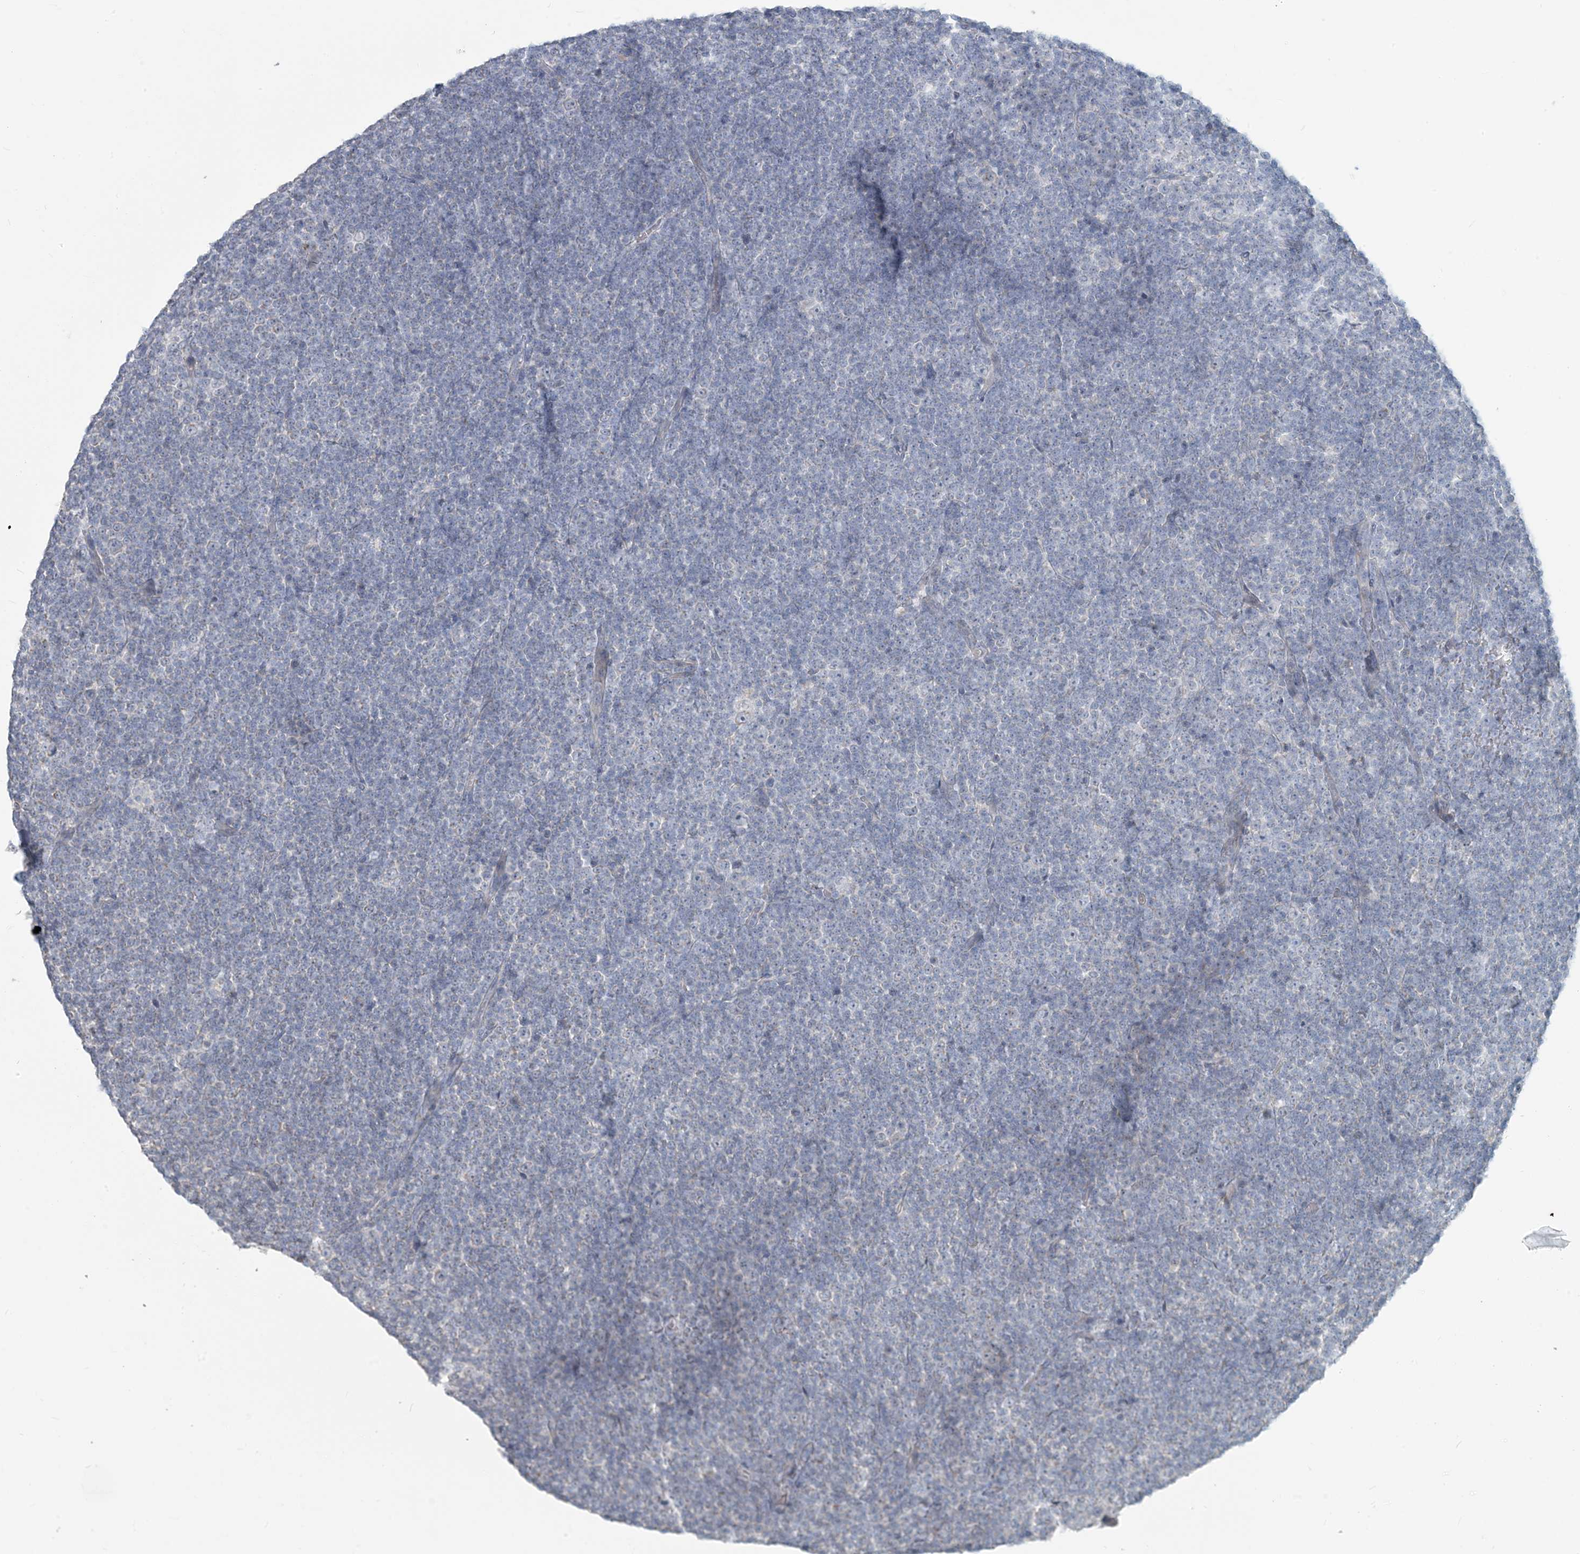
{"staining": {"intensity": "negative", "quantity": "none", "location": "none"}, "tissue": "lymphoma", "cell_type": "Tumor cells", "image_type": "cancer", "snomed": [{"axis": "morphology", "description": "Malignant lymphoma, non-Hodgkin's type, Low grade"}, {"axis": "topography", "description": "Lymph node"}], "caption": "Immunohistochemical staining of human lymphoma shows no significant staining in tumor cells.", "gene": "SCML1", "patient": {"sex": "female", "age": 67}}